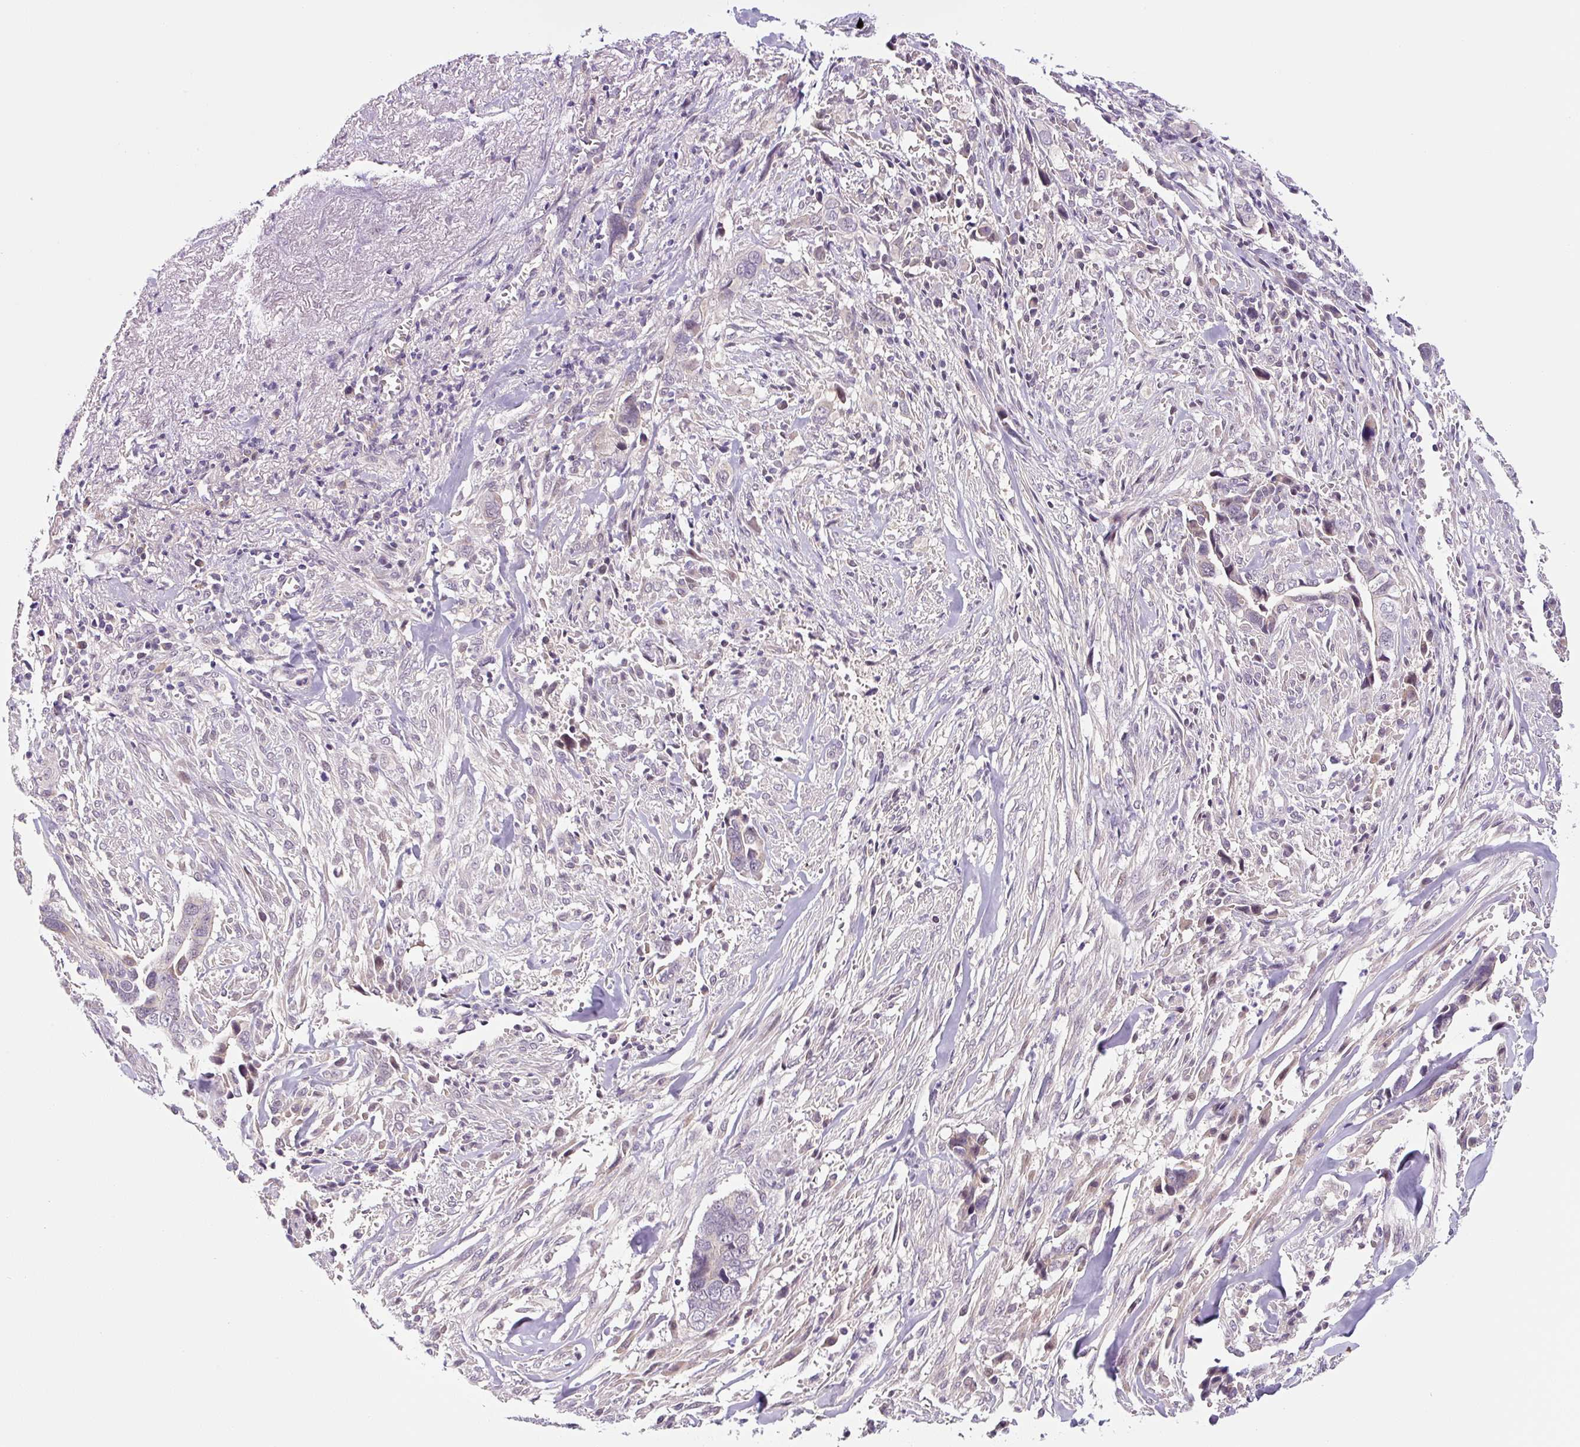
{"staining": {"intensity": "negative", "quantity": "none", "location": "none"}, "tissue": "liver cancer", "cell_type": "Tumor cells", "image_type": "cancer", "snomed": [{"axis": "morphology", "description": "Cholangiocarcinoma"}, {"axis": "topography", "description": "Liver"}], "caption": "There is no significant positivity in tumor cells of liver cancer.", "gene": "PRKAA2", "patient": {"sex": "female", "age": 79}}